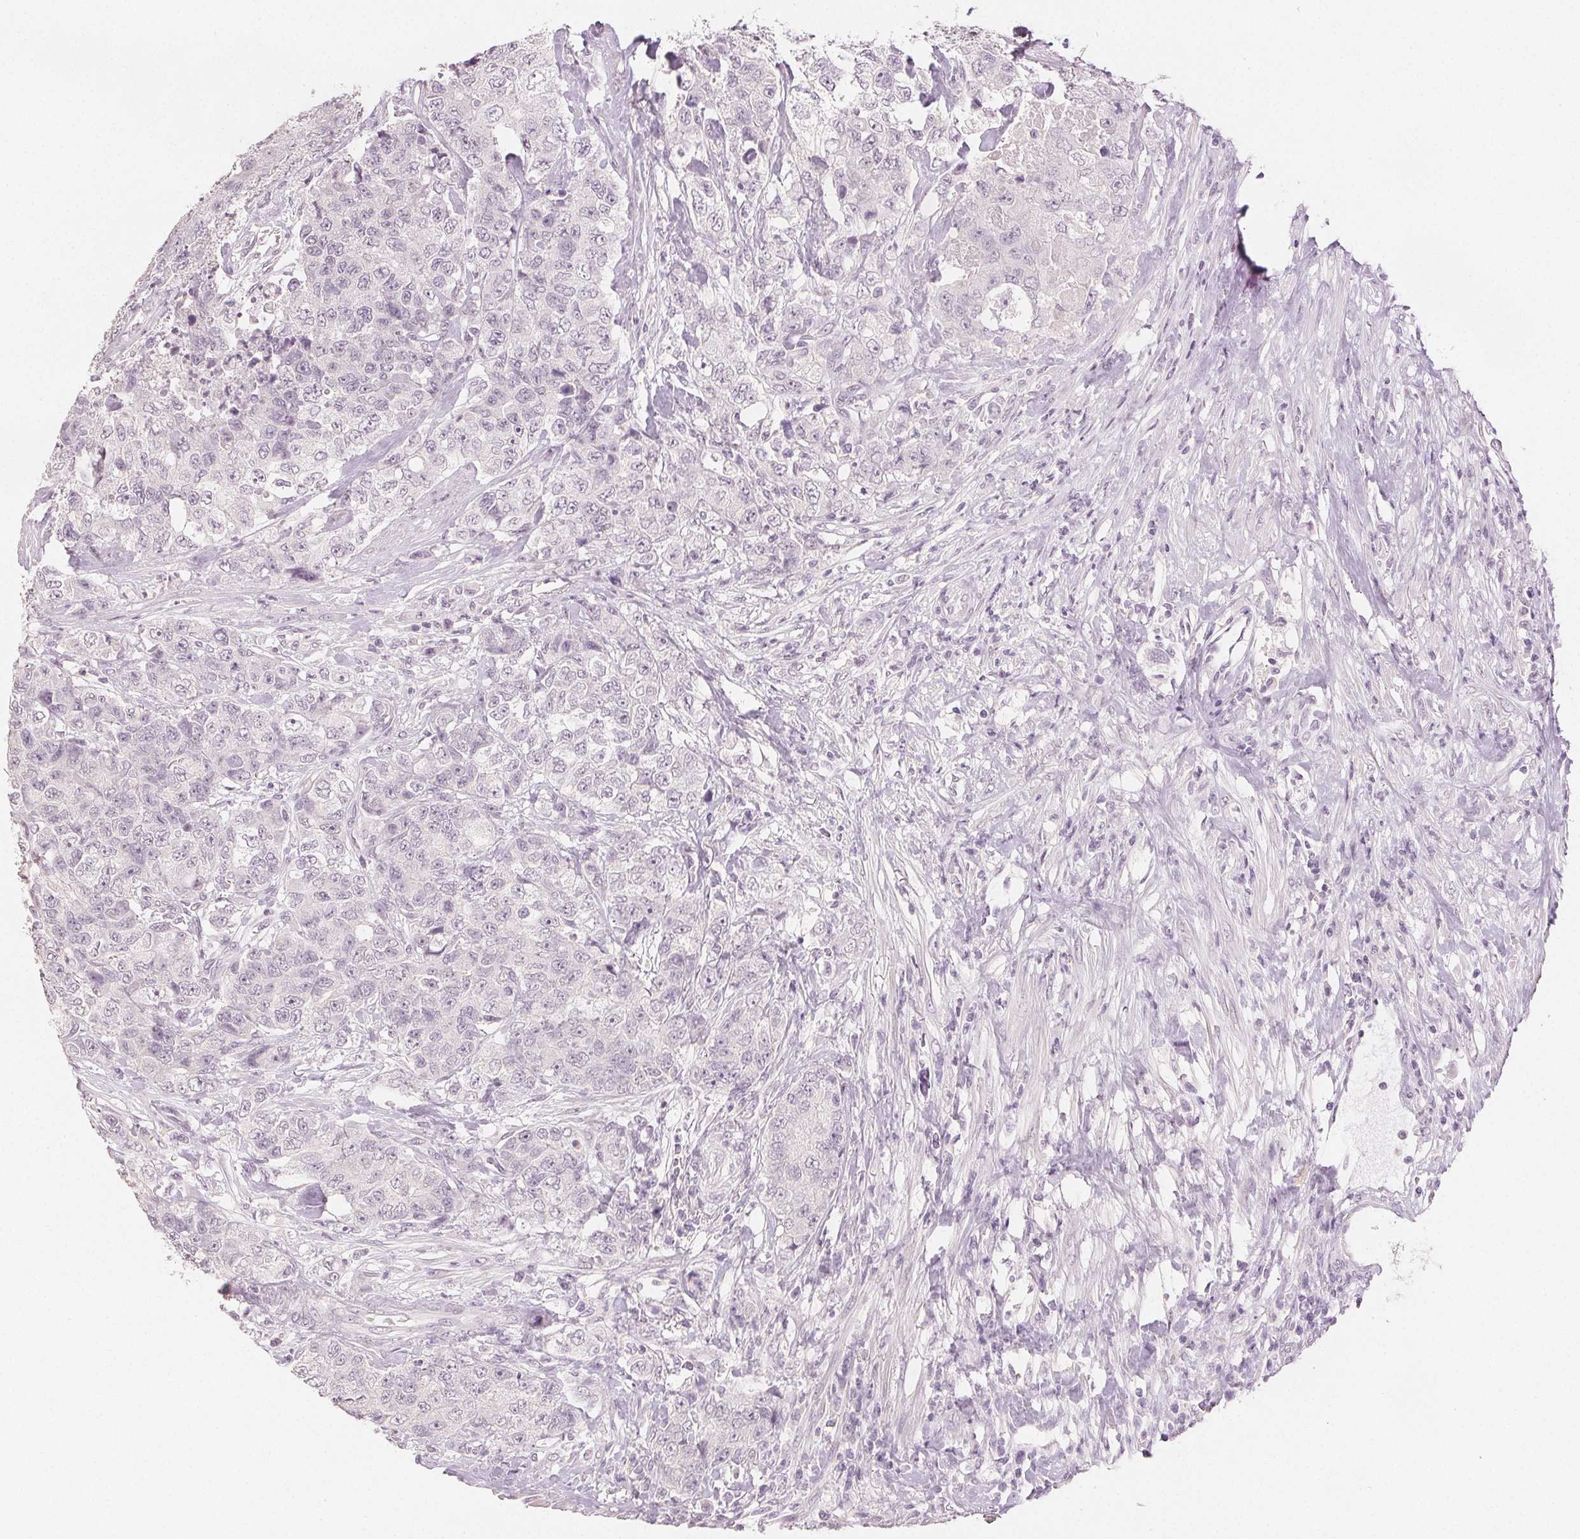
{"staining": {"intensity": "negative", "quantity": "none", "location": "none"}, "tissue": "urothelial cancer", "cell_type": "Tumor cells", "image_type": "cancer", "snomed": [{"axis": "morphology", "description": "Urothelial carcinoma, High grade"}, {"axis": "topography", "description": "Urinary bladder"}], "caption": "A histopathology image of human urothelial carcinoma (high-grade) is negative for staining in tumor cells.", "gene": "SCGN", "patient": {"sex": "female", "age": 78}}